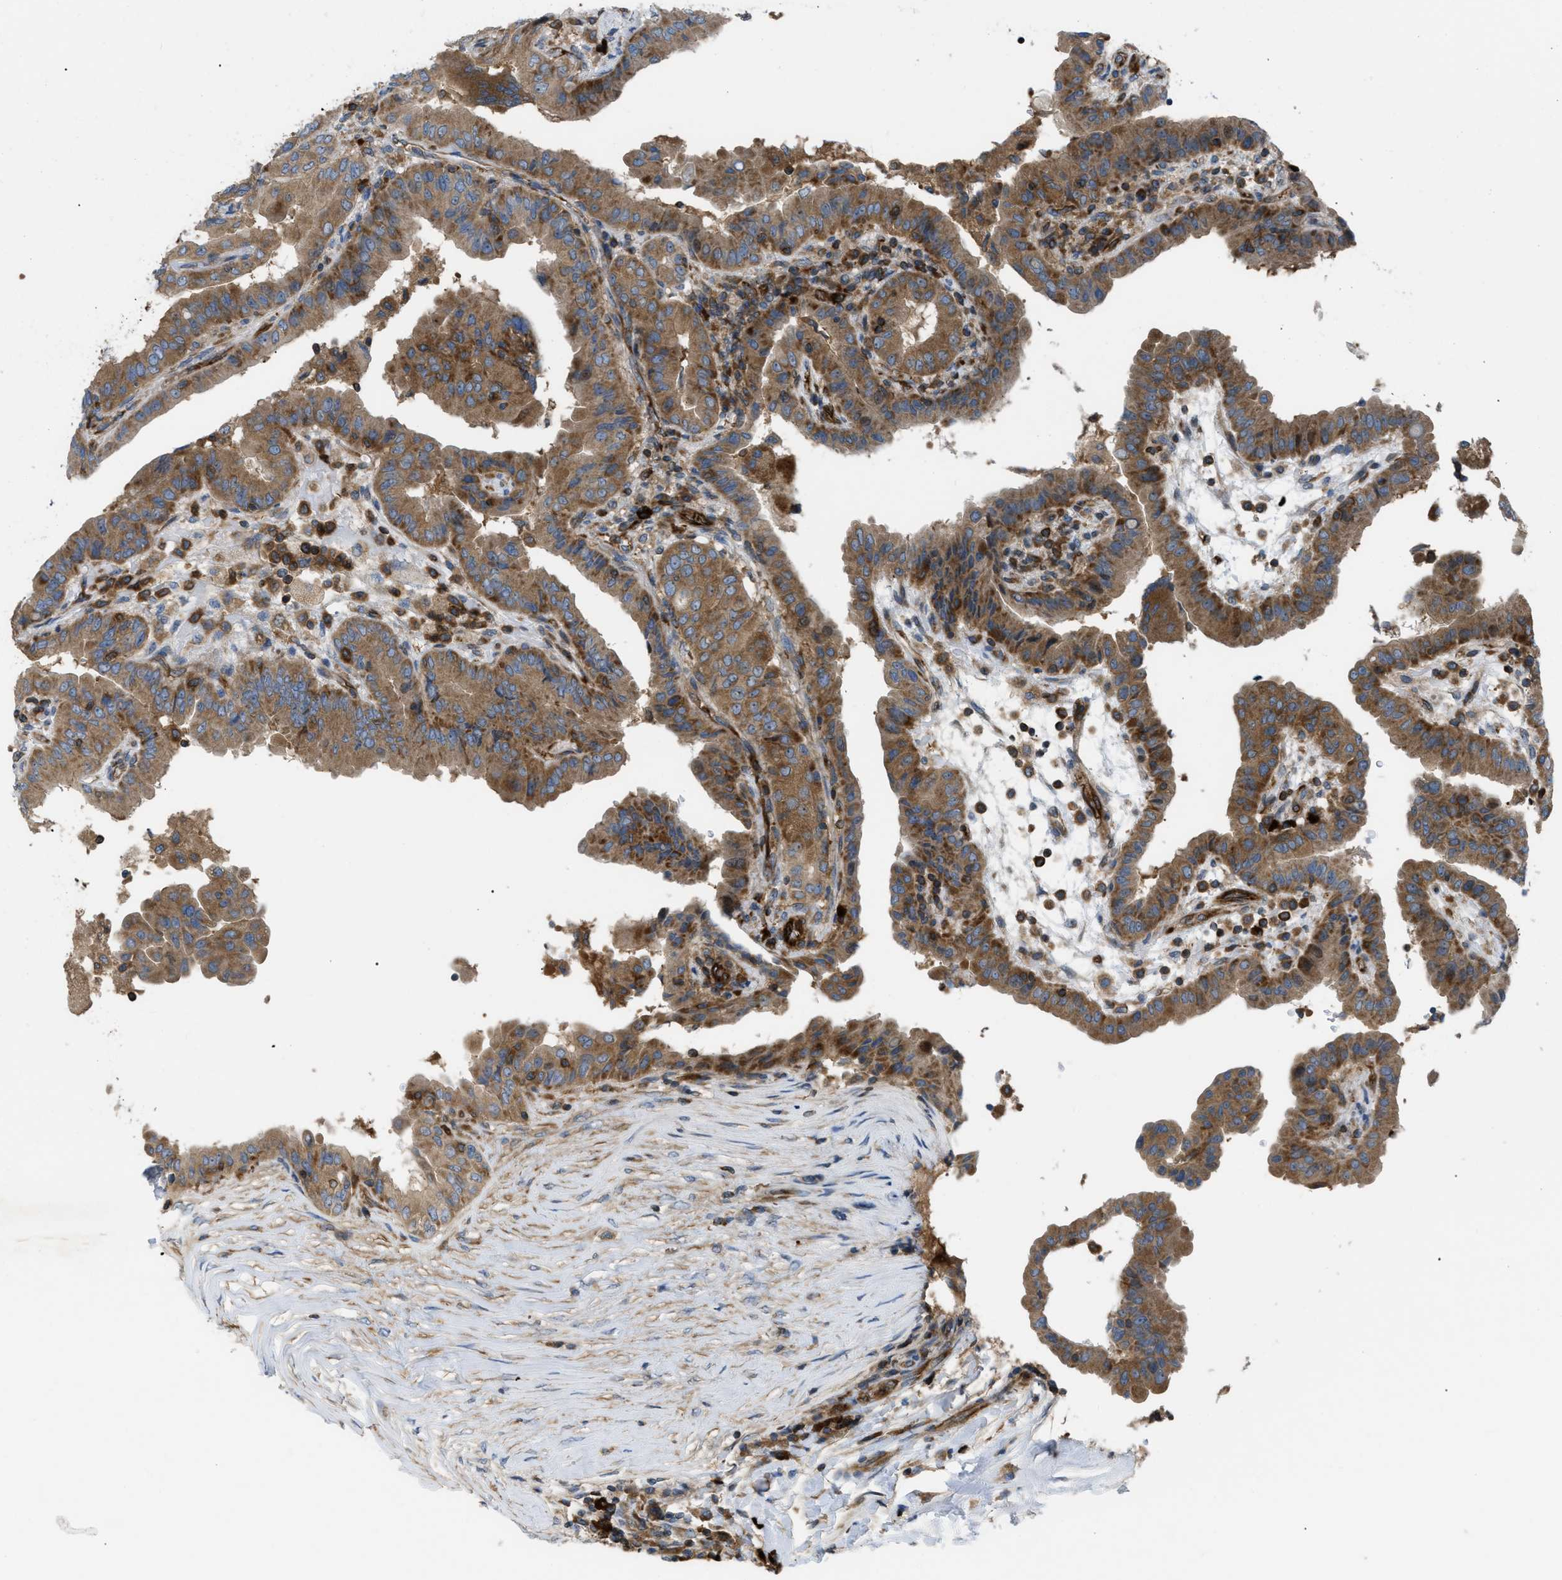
{"staining": {"intensity": "moderate", "quantity": ">75%", "location": "cytoplasmic/membranous"}, "tissue": "thyroid cancer", "cell_type": "Tumor cells", "image_type": "cancer", "snomed": [{"axis": "morphology", "description": "Papillary adenocarcinoma, NOS"}, {"axis": "topography", "description": "Thyroid gland"}], "caption": "Brown immunohistochemical staining in thyroid cancer exhibits moderate cytoplasmic/membranous staining in approximately >75% of tumor cells.", "gene": "ATP2A3", "patient": {"sex": "male", "age": 33}}